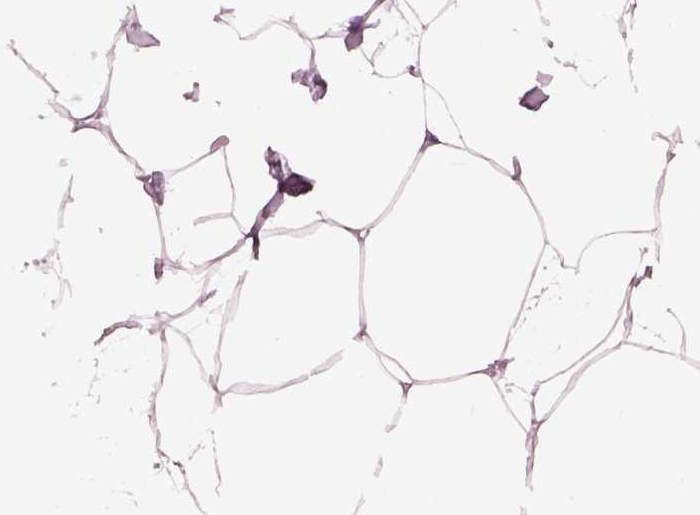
{"staining": {"intensity": "negative", "quantity": "none", "location": "none"}, "tissue": "breast", "cell_type": "Adipocytes", "image_type": "normal", "snomed": [{"axis": "morphology", "description": "Normal tissue, NOS"}, {"axis": "topography", "description": "Breast"}], "caption": "High magnification brightfield microscopy of unremarkable breast stained with DAB (brown) and counterstained with hematoxylin (blue): adipocytes show no significant positivity. The staining is performed using DAB (3,3'-diaminobenzidine) brown chromogen with nuclei counter-stained in using hematoxylin.", "gene": "CYLC1", "patient": {"sex": "female", "age": 32}}